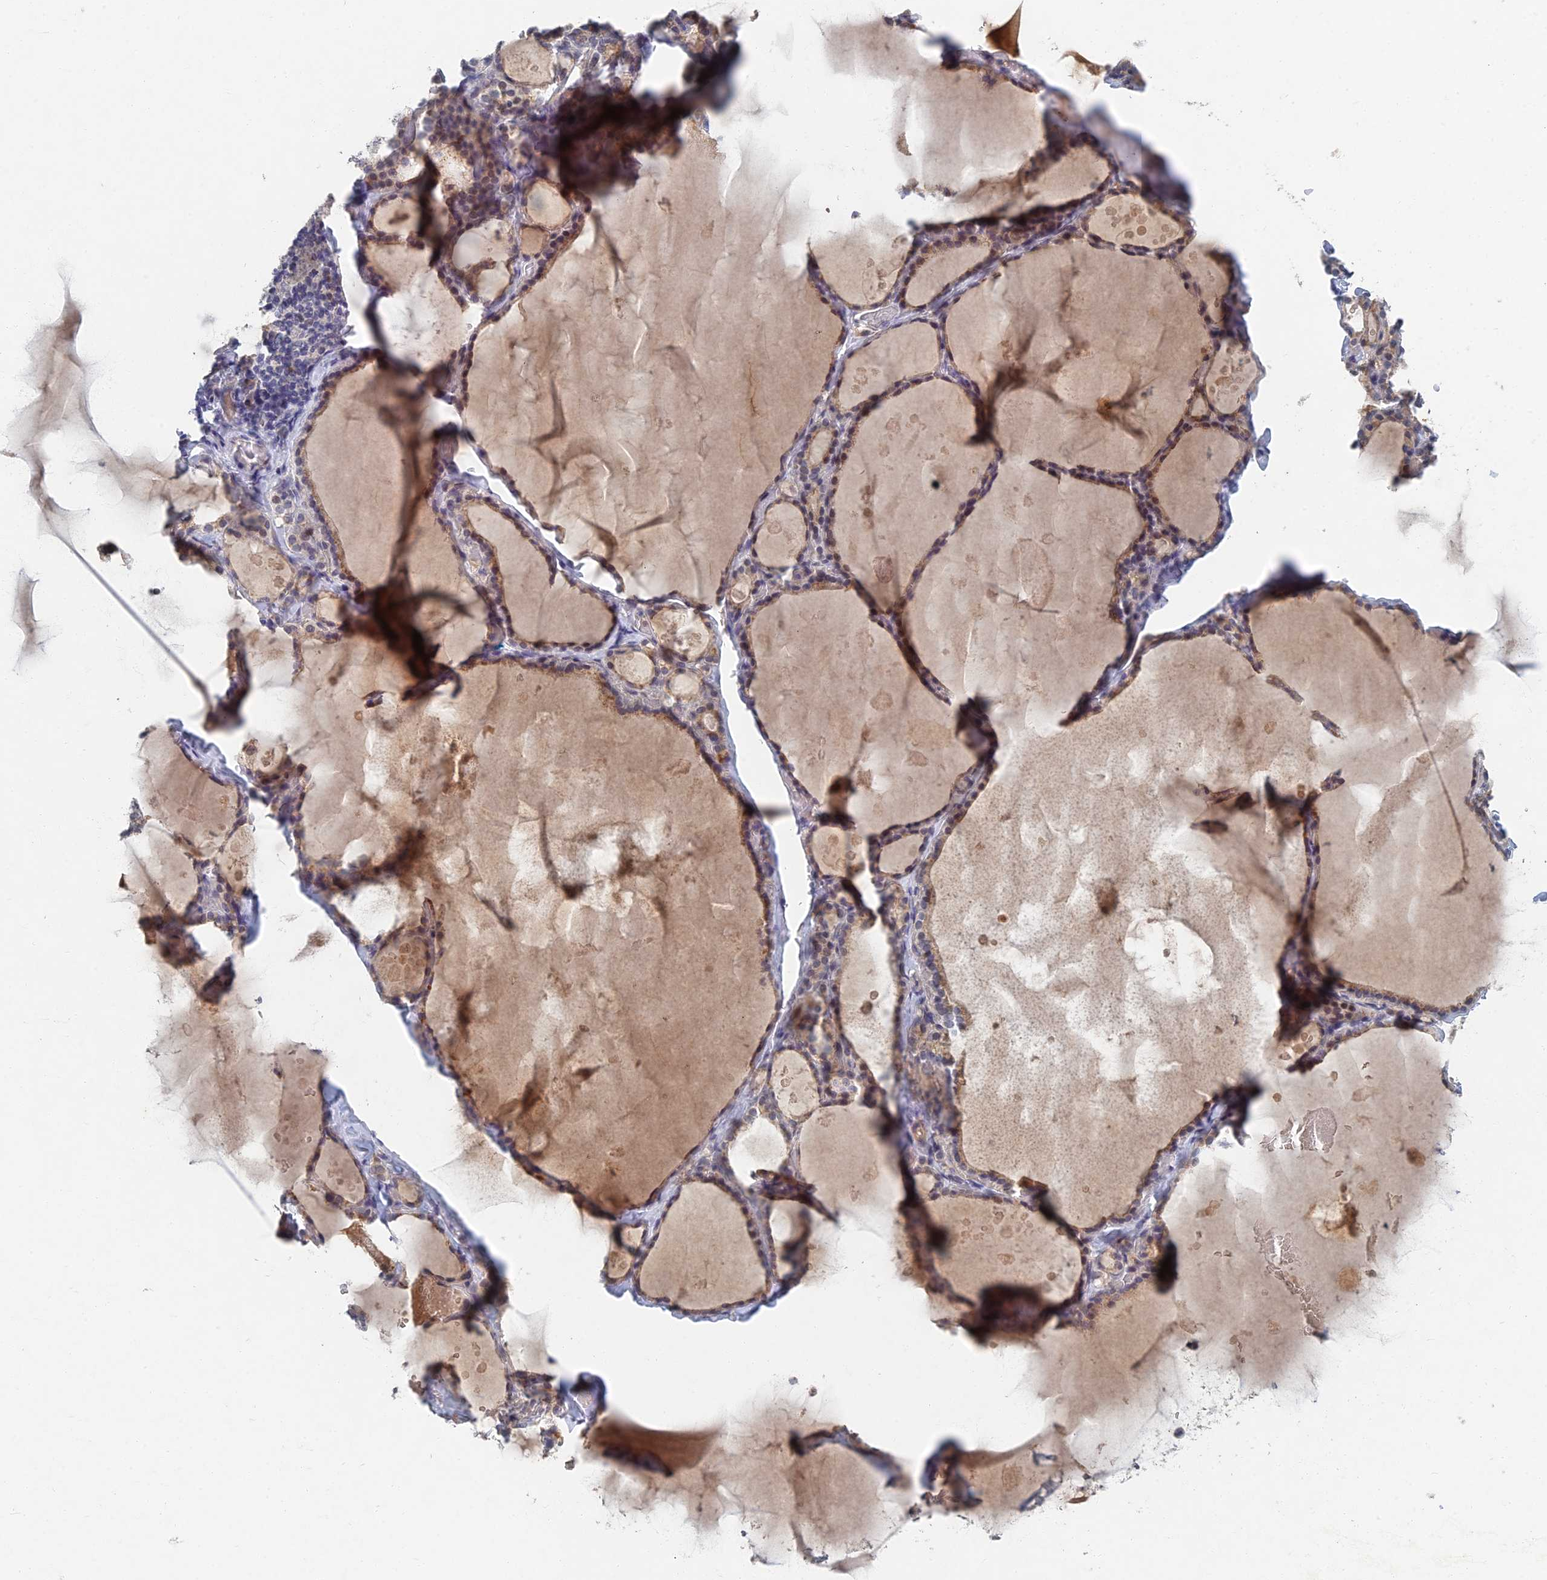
{"staining": {"intensity": "moderate", "quantity": "<25%", "location": "cytoplasmic/membranous,nuclear"}, "tissue": "thyroid gland", "cell_type": "Glandular cells", "image_type": "normal", "snomed": [{"axis": "morphology", "description": "Normal tissue, NOS"}, {"axis": "topography", "description": "Thyroid gland"}], "caption": "Normal thyroid gland displays moderate cytoplasmic/membranous,nuclear staining in approximately <25% of glandular cells The staining is performed using DAB brown chromogen to label protein expression. The nuclei are counter-stained blue using hematoxylin..", "gene": "GNA15", "patient": {"sex": "male", "age": 56}}